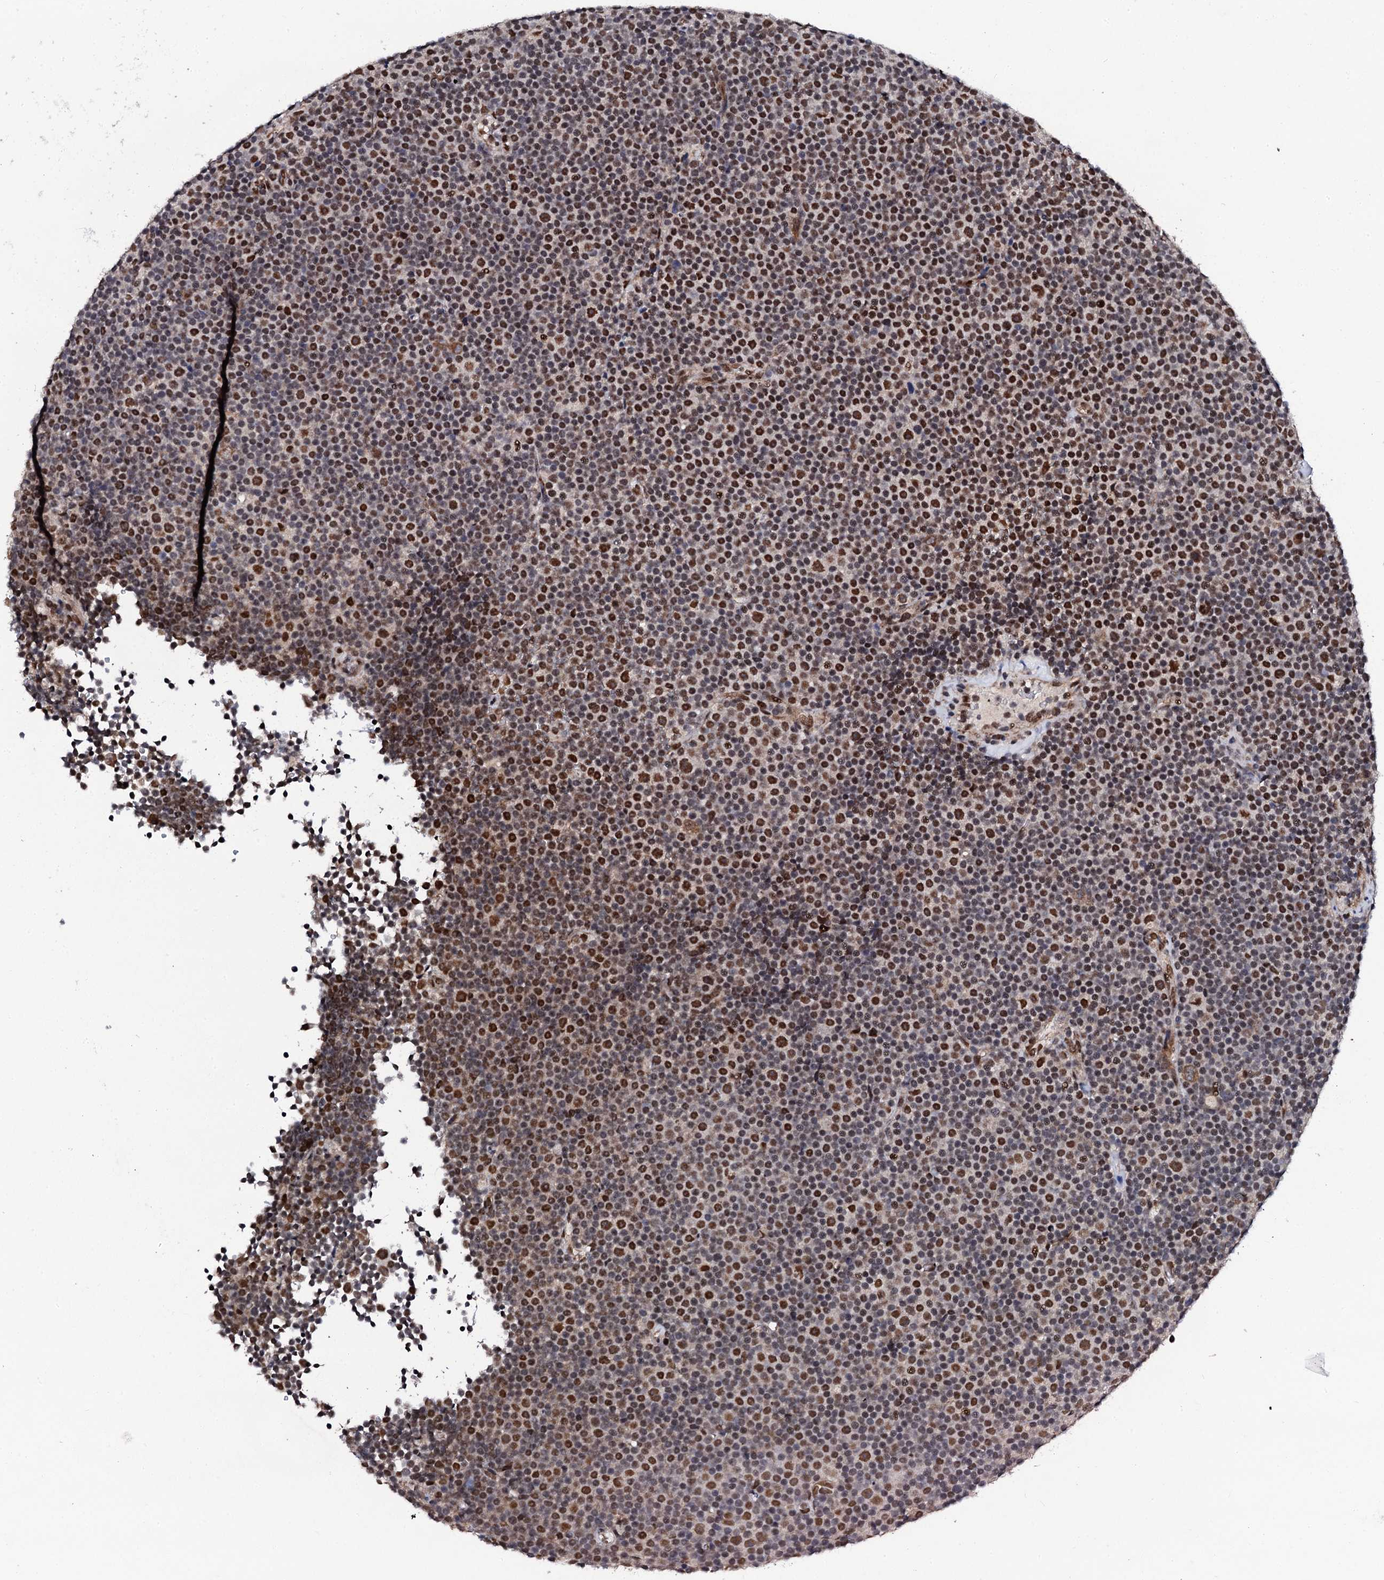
{"staining": {"intensity": "strong", "quantity": "25%-75%", "location": "nuclear"}, "tissue": "lymphoma", "cell_type": "Tumor cells", "image_type": "cancer", "snomed": [{"axis": "morphology", "description": "Malignant lymphoma, non-Hodgkin's type, Low grade"}, {"axis": "topography", "description": "Lymph node"}], "caption": "High-power microscopy captured an immunohistochemistry micrograph of lymphoma, revealing strong nuclear staining in about 25%-75% of tumor cells.", "gene": "CSTF3", "patient": {"sex": "female", "age": 67}}